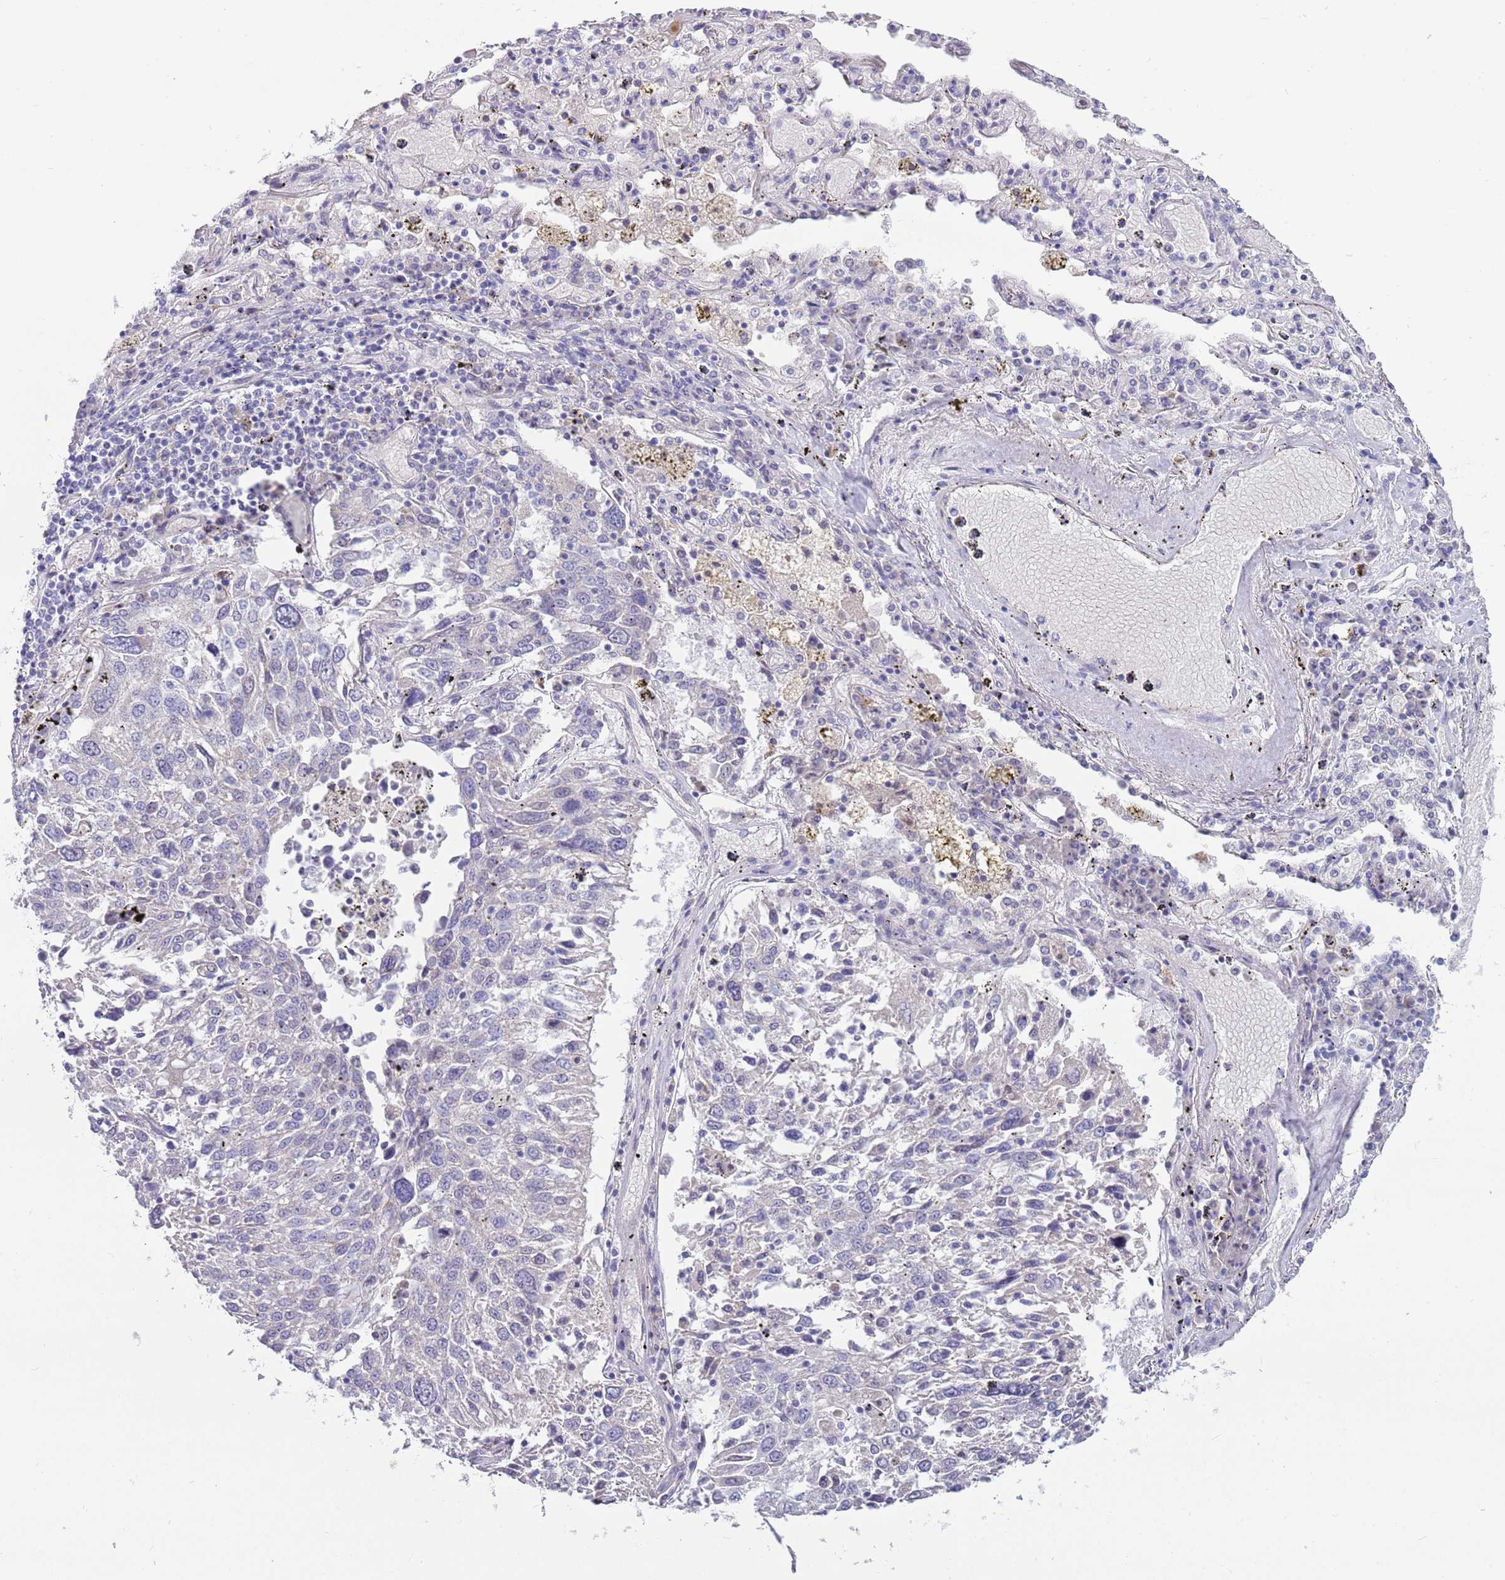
{"staining": {"intensity": "negative", "quantity": "none", "location": "none"}, "tissue": "lung cancer", "cell_type": "Tumor cells", "image_type": "cancer", "snomed": [{"axis": "morphology", "description": "Squamous cell carcinoma, NOS"}, {"axis": "topography", "description": "Lung"}], "caption": "A histopathology image of lung cancer stained for a protein reveals no brown staining in tumor cells. (Stains: DAB immunohistochemistry (IHC) with hematoxylin counter stain, Microscopy: brightfield microscopy at high magnification).", "gene": "DDHD1", "patient": {"sex": "male", "age": 65}}